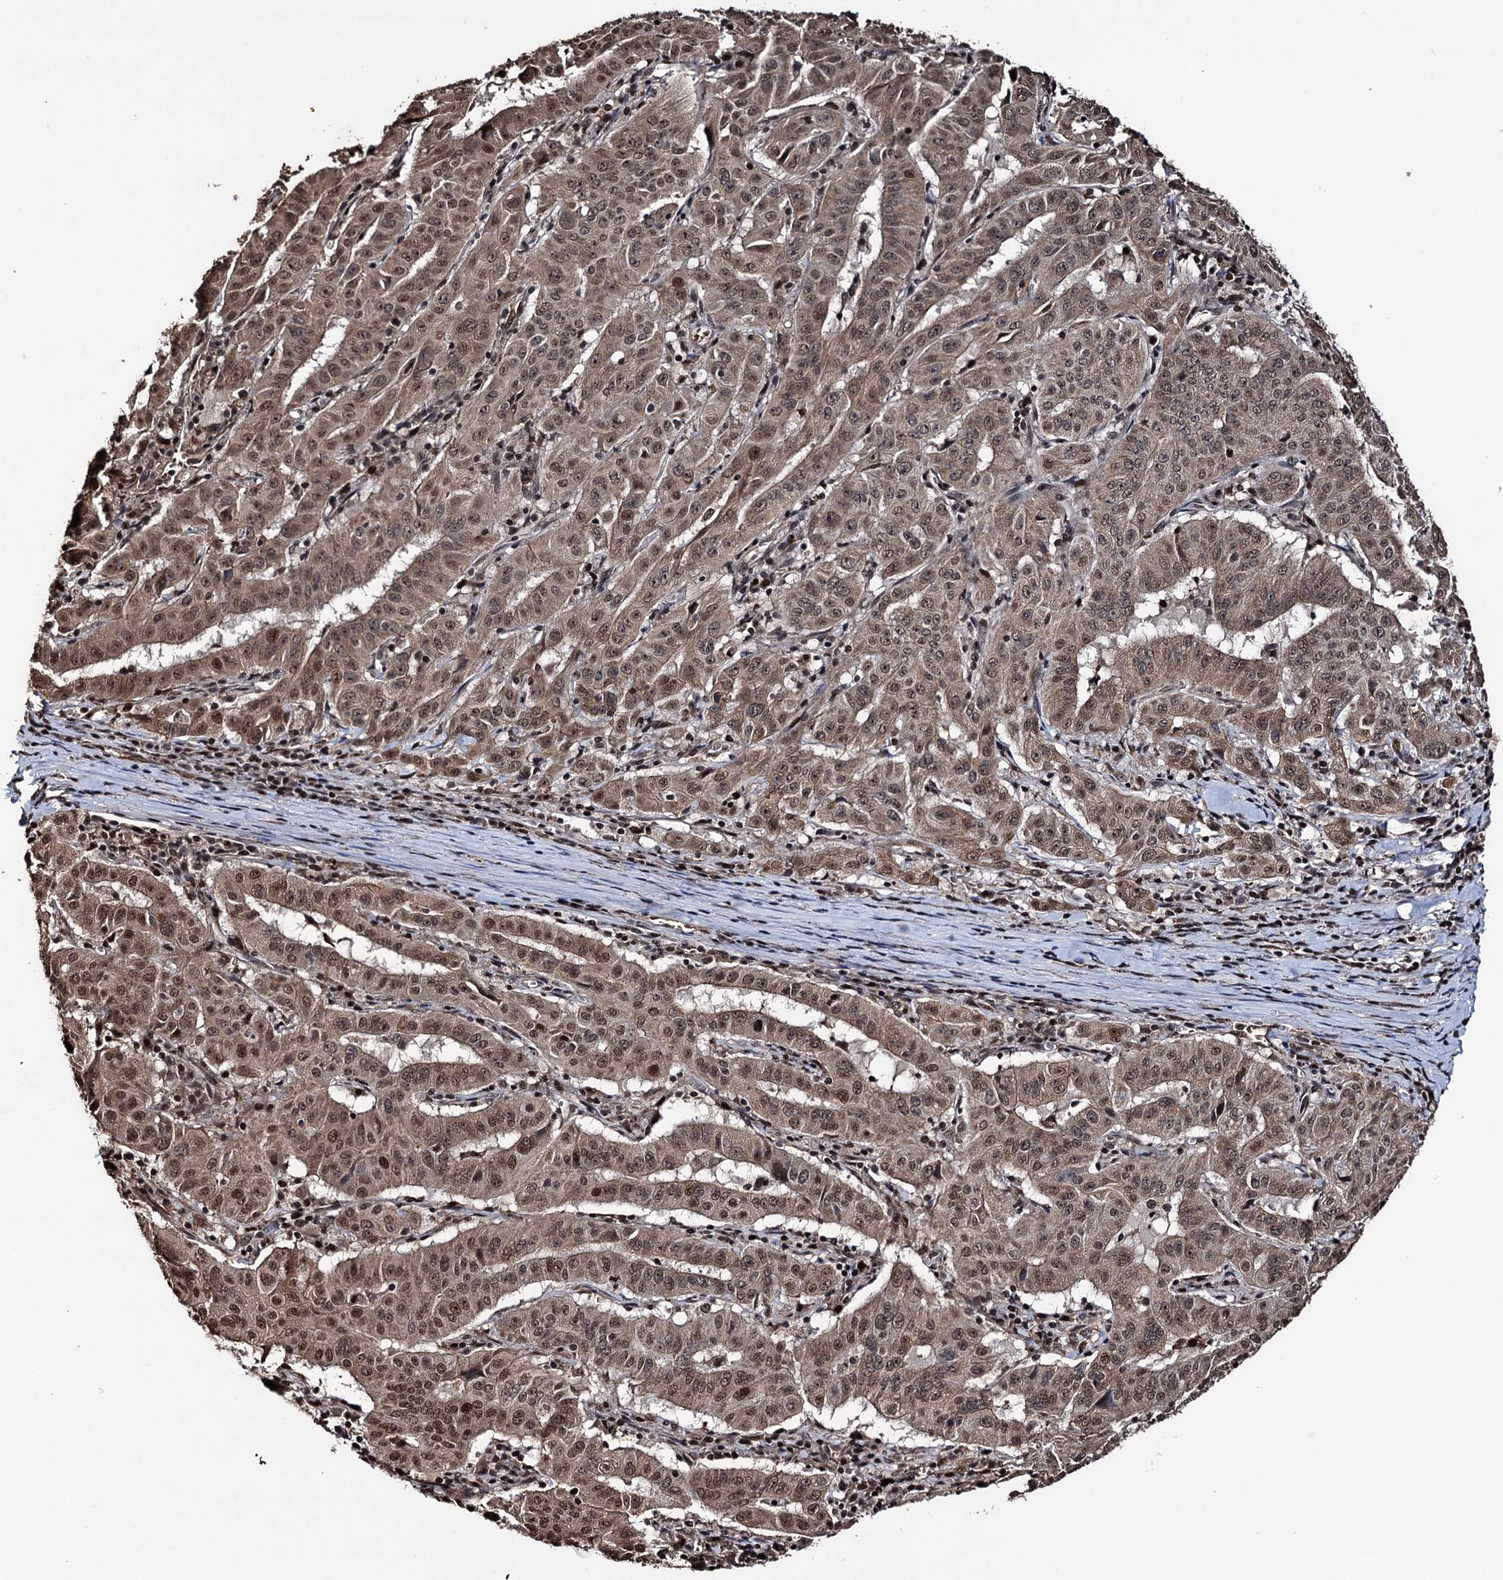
{"staining": {"intensity": "moderate", "quantity": ">75%", "location": "cytoplasmic/membranous,nuclear"}, "tissue": "pancreatic cancer", "cell_type": "Tumor cells", "image_type": "cancer", "snomed": [{"axis": "morphology", "description": "Adenocarcinoma, NOS"}, {"axis": "topography", "description": "Pancreas"}], "caption": "This is a micrograph of IHC staining of adenocarcinoma (pancreatic), which shows moderate positivity in the cytoplasmic/membranous and nuclear of tumor cells.", "gene": "EYA4", "patient": {"sex": "male", "age": 63}}